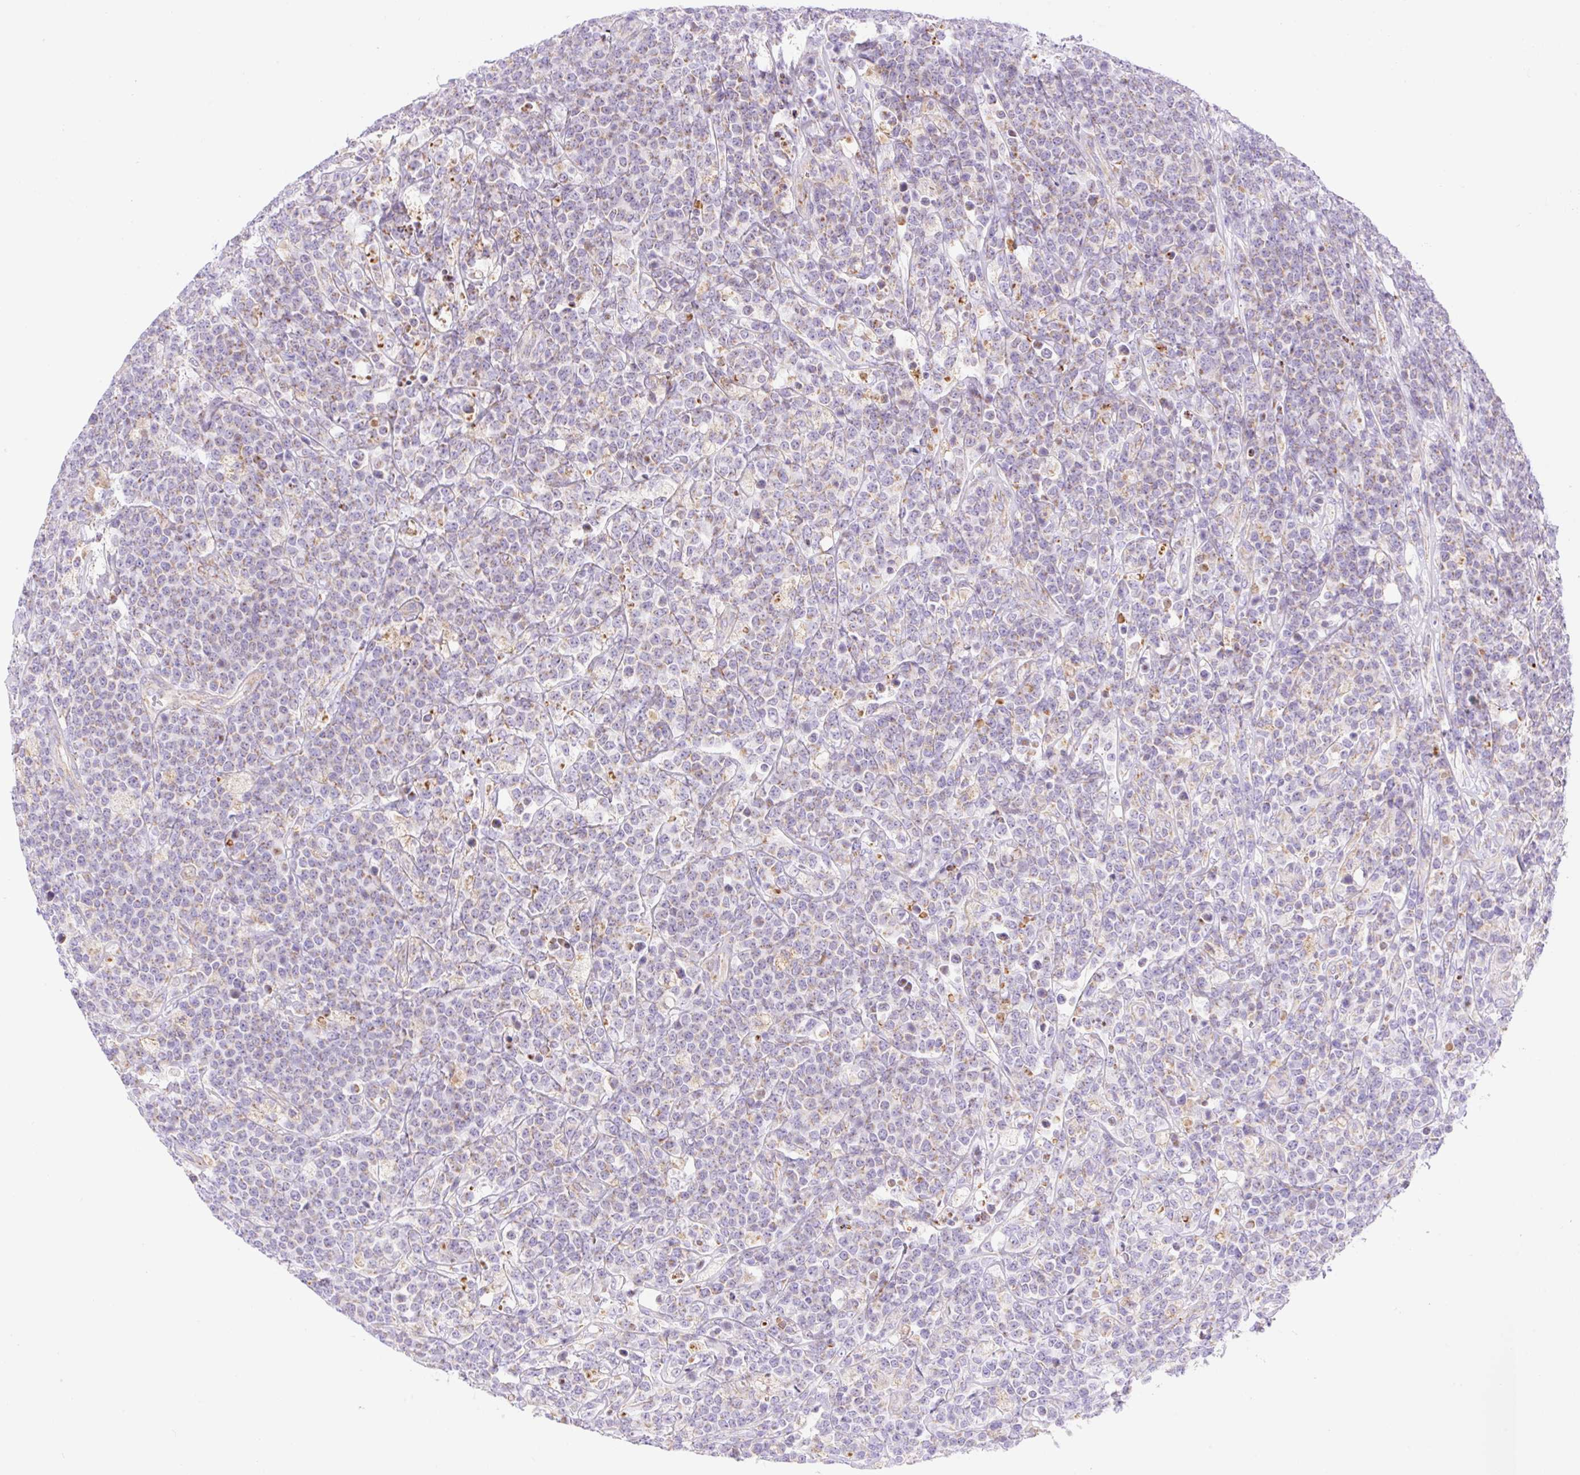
{"staining": {"intensity": "weak", "quantity": "<25%", "location": "cytoplasmic/membranous"}, "tissue": "lymphoma", "cell_type": "Tumor cells", "image_type": "cancer", "snomed": [{"axis": "morphology", "description": "Malignant lymphoma, non-Hodgkin's type, High grade"}, {"axis": "topography", "description": "Small intestine"}], "caption": "An image of human lymphoma is negative for staining in tumor cells.", "gene": "ETNK2", "patient": {"sex": "male", "age": 8}}